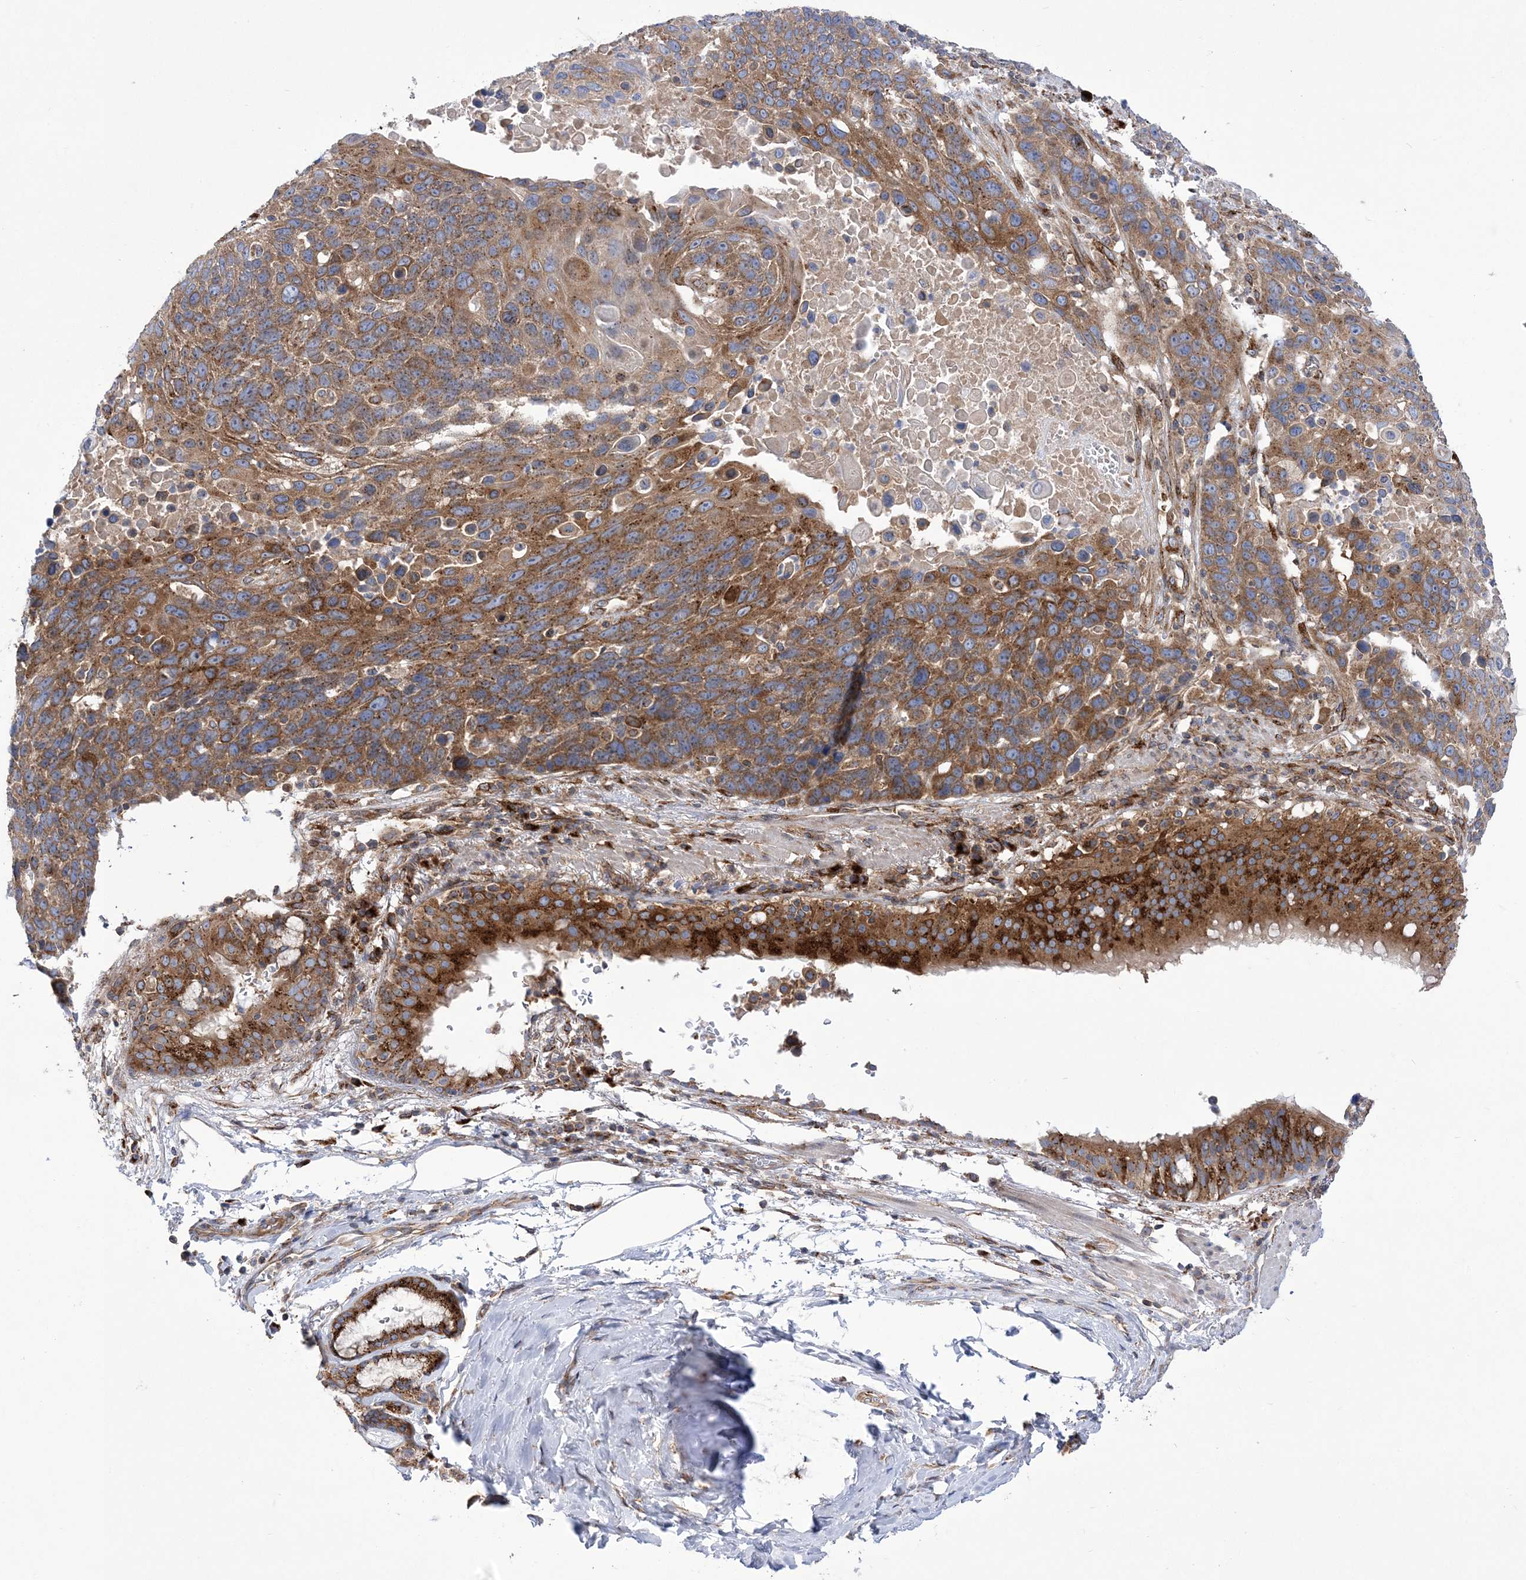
{"staining": {"intensity": "moderate", "quantity": ">75%", "location": "cytoplasmic/membranous"}, "tissue": "lung cancer", "cell_type": "Tumor cells", "image_type": "cancer", "snomed": [{"axis": "morphology", "description": "Squamous cell carcinoma, NOS"}, {"axis": "topography", "description": "Lung"}], "caption": "IHC staining of lung cancer (squamous cell carcinoma), which reveals medium levels of moderate cytoplasmic/membranous staining in about >75% of tumor cells indicating moderate cytoplasmic/membranous protein staining. The staining was performed using DAB (3,3'-diaminobenzidine) (brown) for protein detection and nuclei were counterstained in hematoxylin (blue).", "gene": "COPB2", "patient": {"sex": "male", "age": 66}}